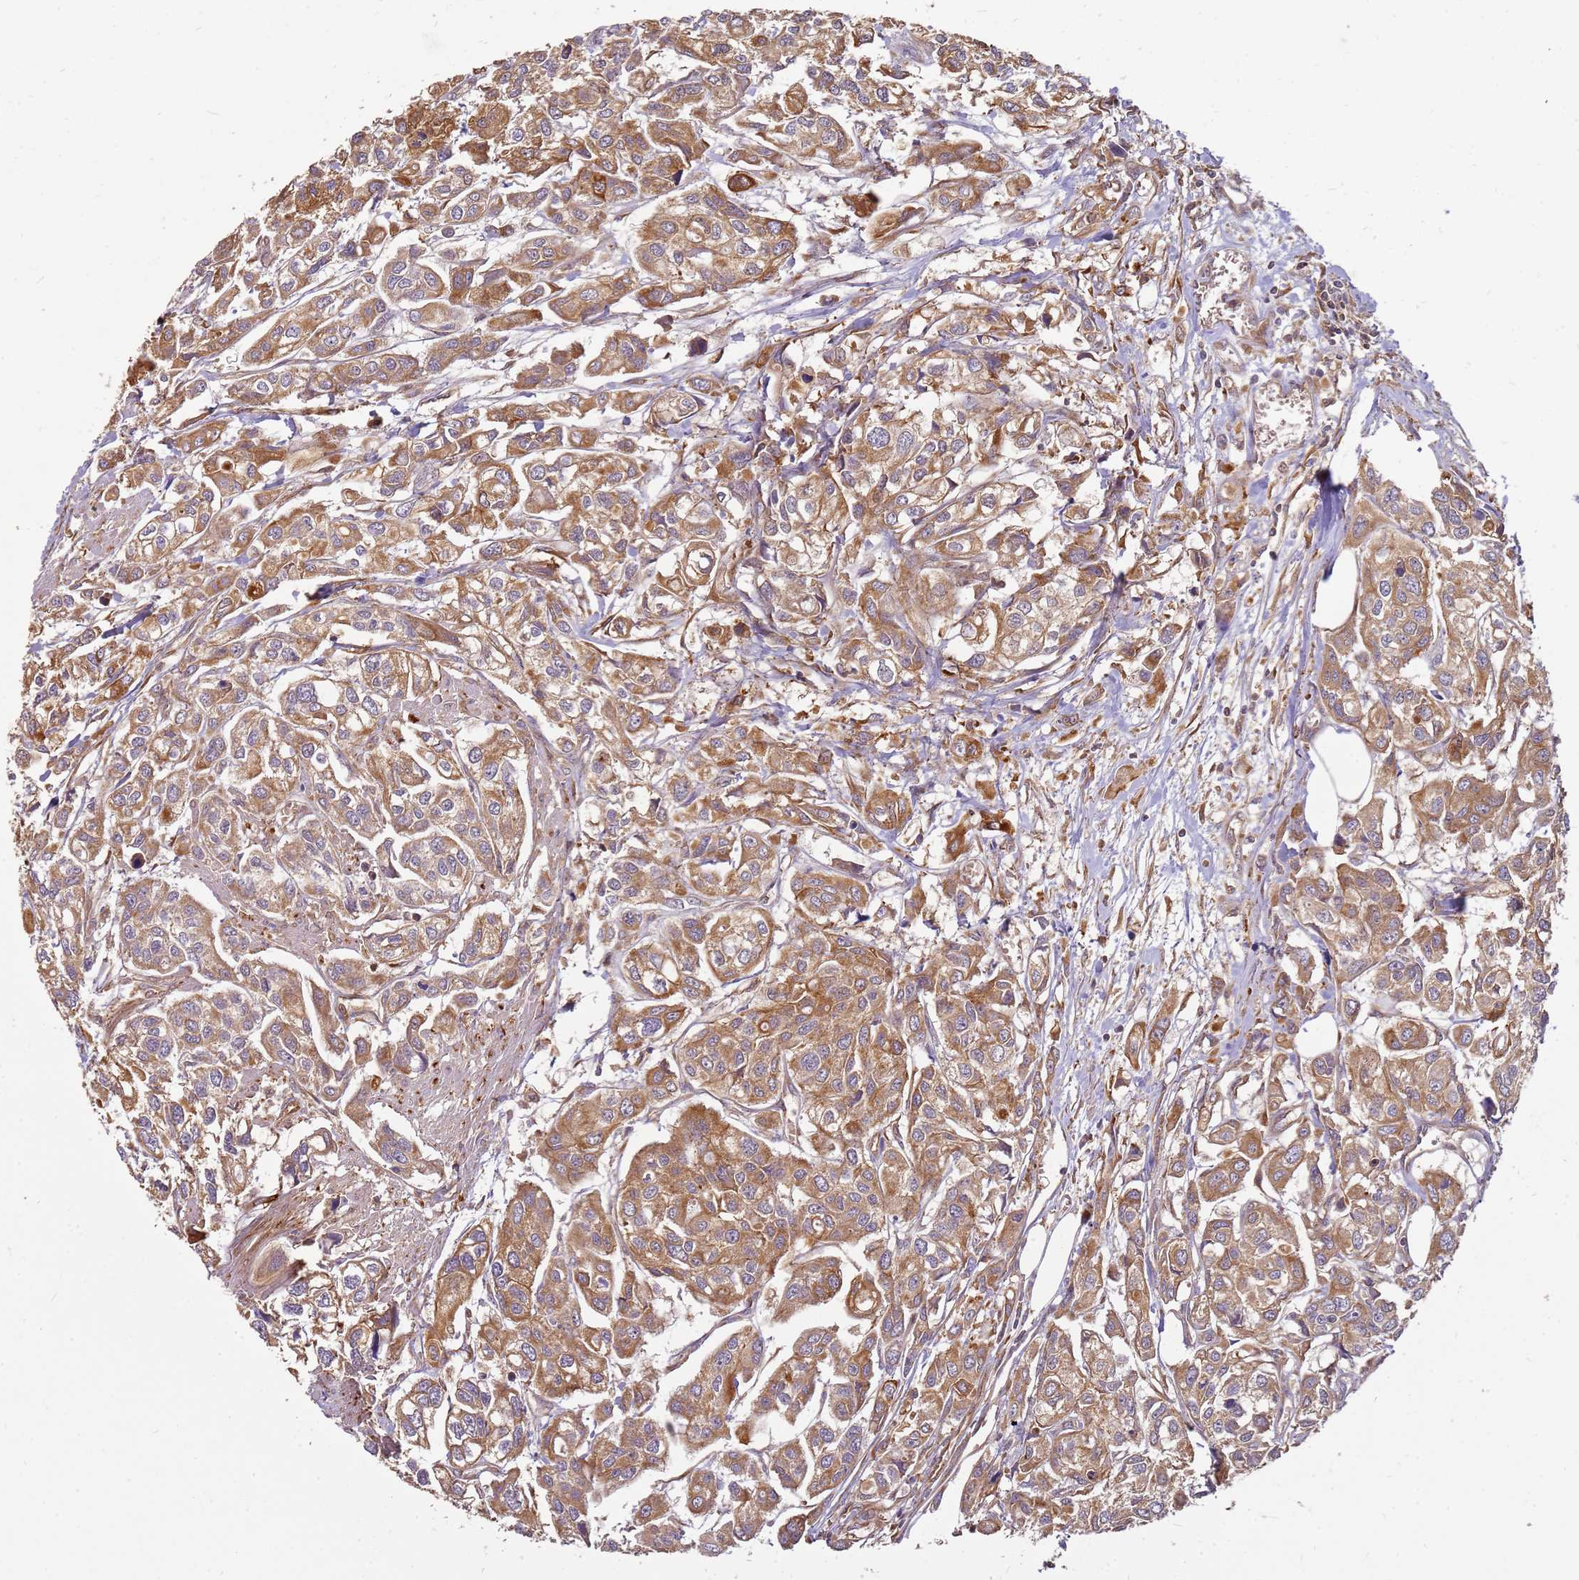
{"staining": {"intensity": "strong", "quantity": ">75%", "location": "cytoplasmic/membranous"}, "tissue": "urothelial cancer", "cell_type": "Tumor cells", "image_type": "cancer", "snomed": [{"axis": "morphology", "description": "Urothelial carcinoma, High grade"}, {"axis": "topography", "description": "Urinary bladder"}], "caption": "Urothelial cancer tissue exhibits strong cytoplasmic/membranous positivity in about >75% of tumor cells", "gene": "NUDT14", "patient": {"sex": "male", "age": 67}}